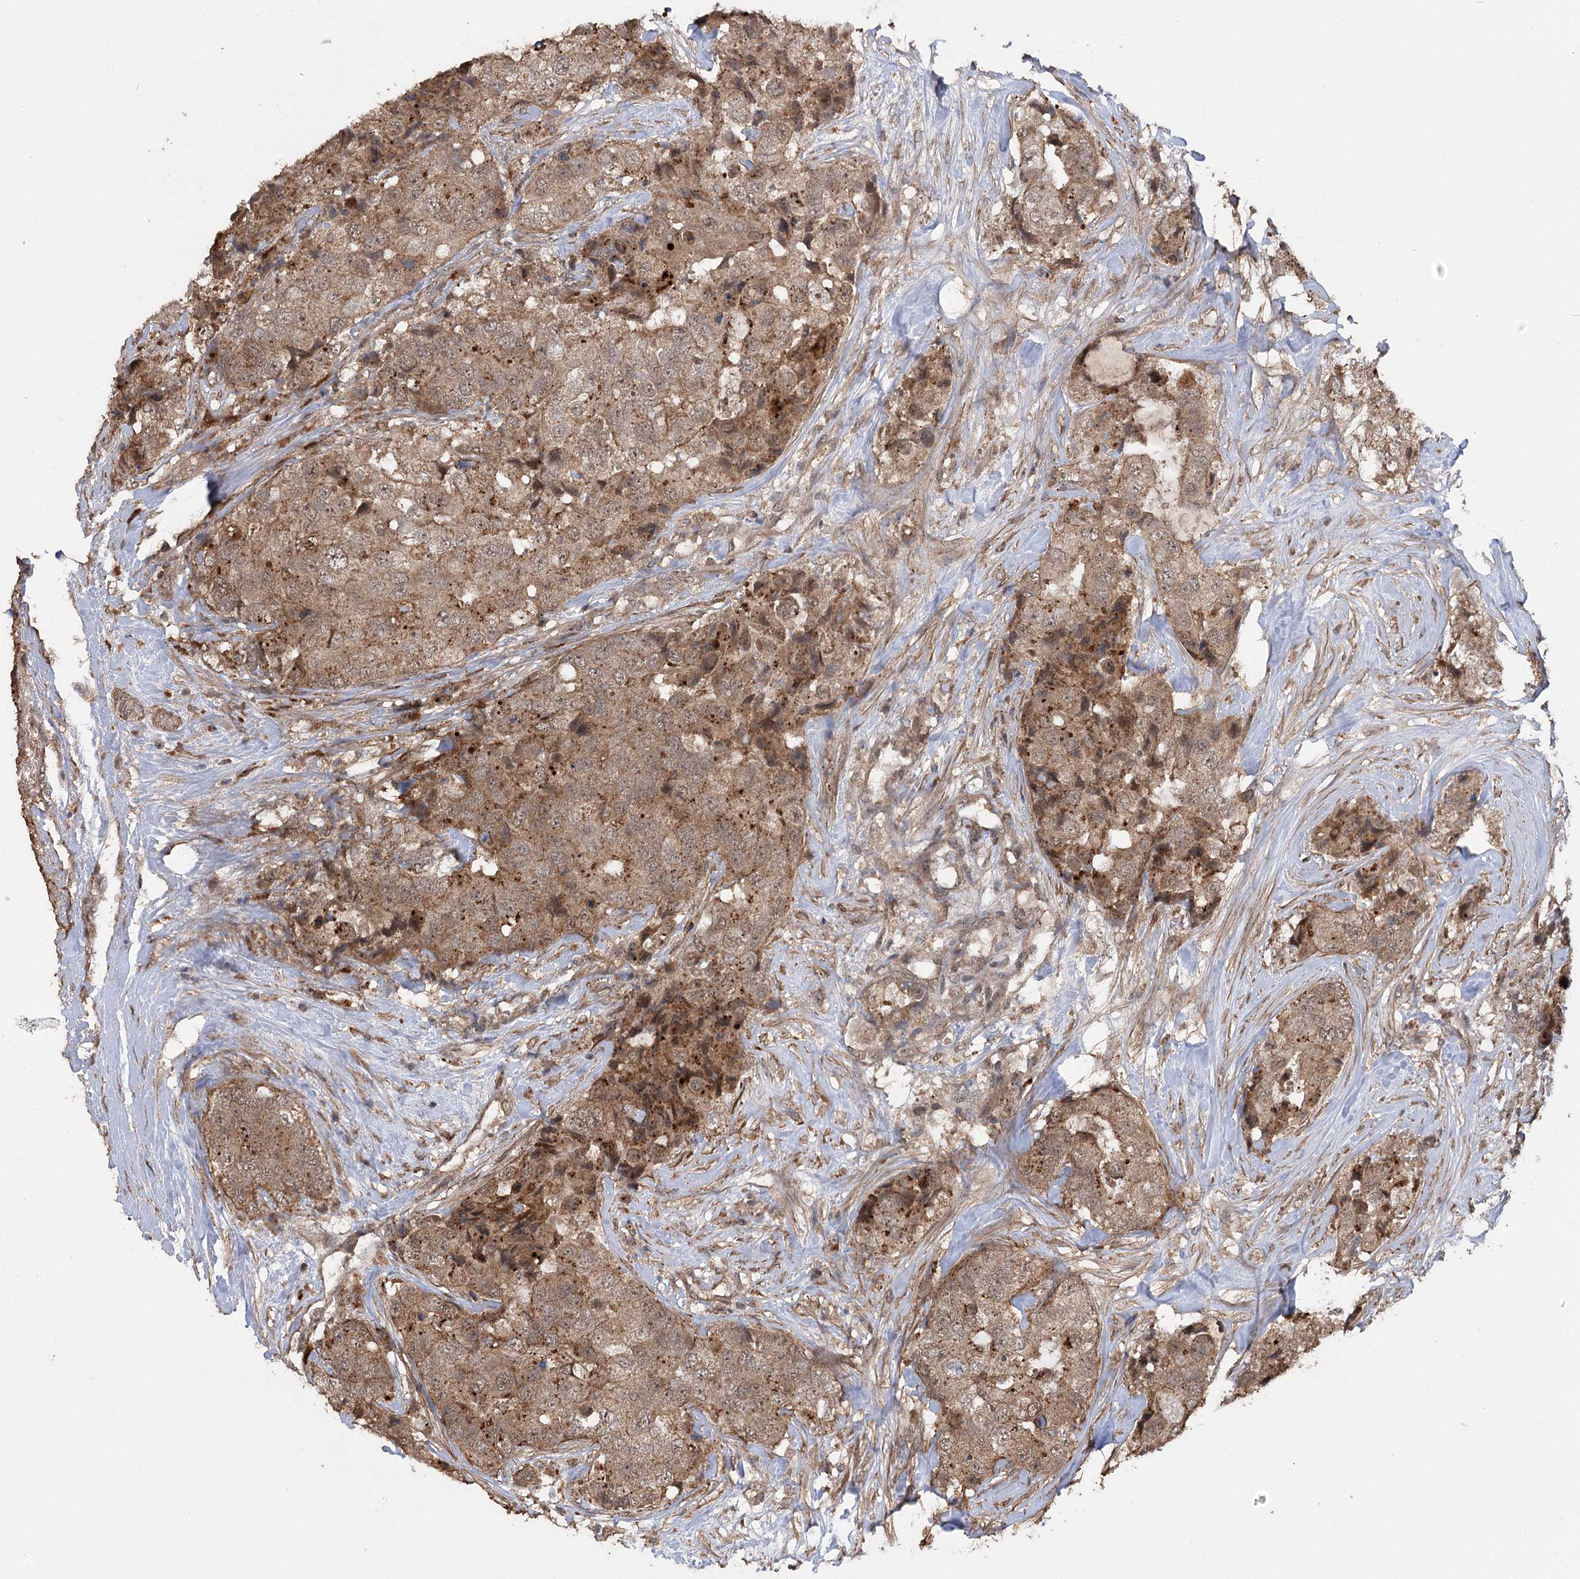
{"staining": {"intensity": "moderate", "quantity": ">75%", "location": "cytoplasmic/membranous"}, "tissue": "breast cancer", "cell_type": "Tumor cells", "image_type": "cancer", "snomed": [{"axis": "morphology", "description": "Duct carcinoma"}, {"axis": "topography", "description": "Breast"}], "caption": "Immunohistochemical staining of human breast cancer (invasive ductal carcinoma) displays medium levels of moderate cytoplasmic/membranous staining in about >75% of tumor cells.", "gene": "TENM2", "patient": {"sex": "female", "age": 62}}